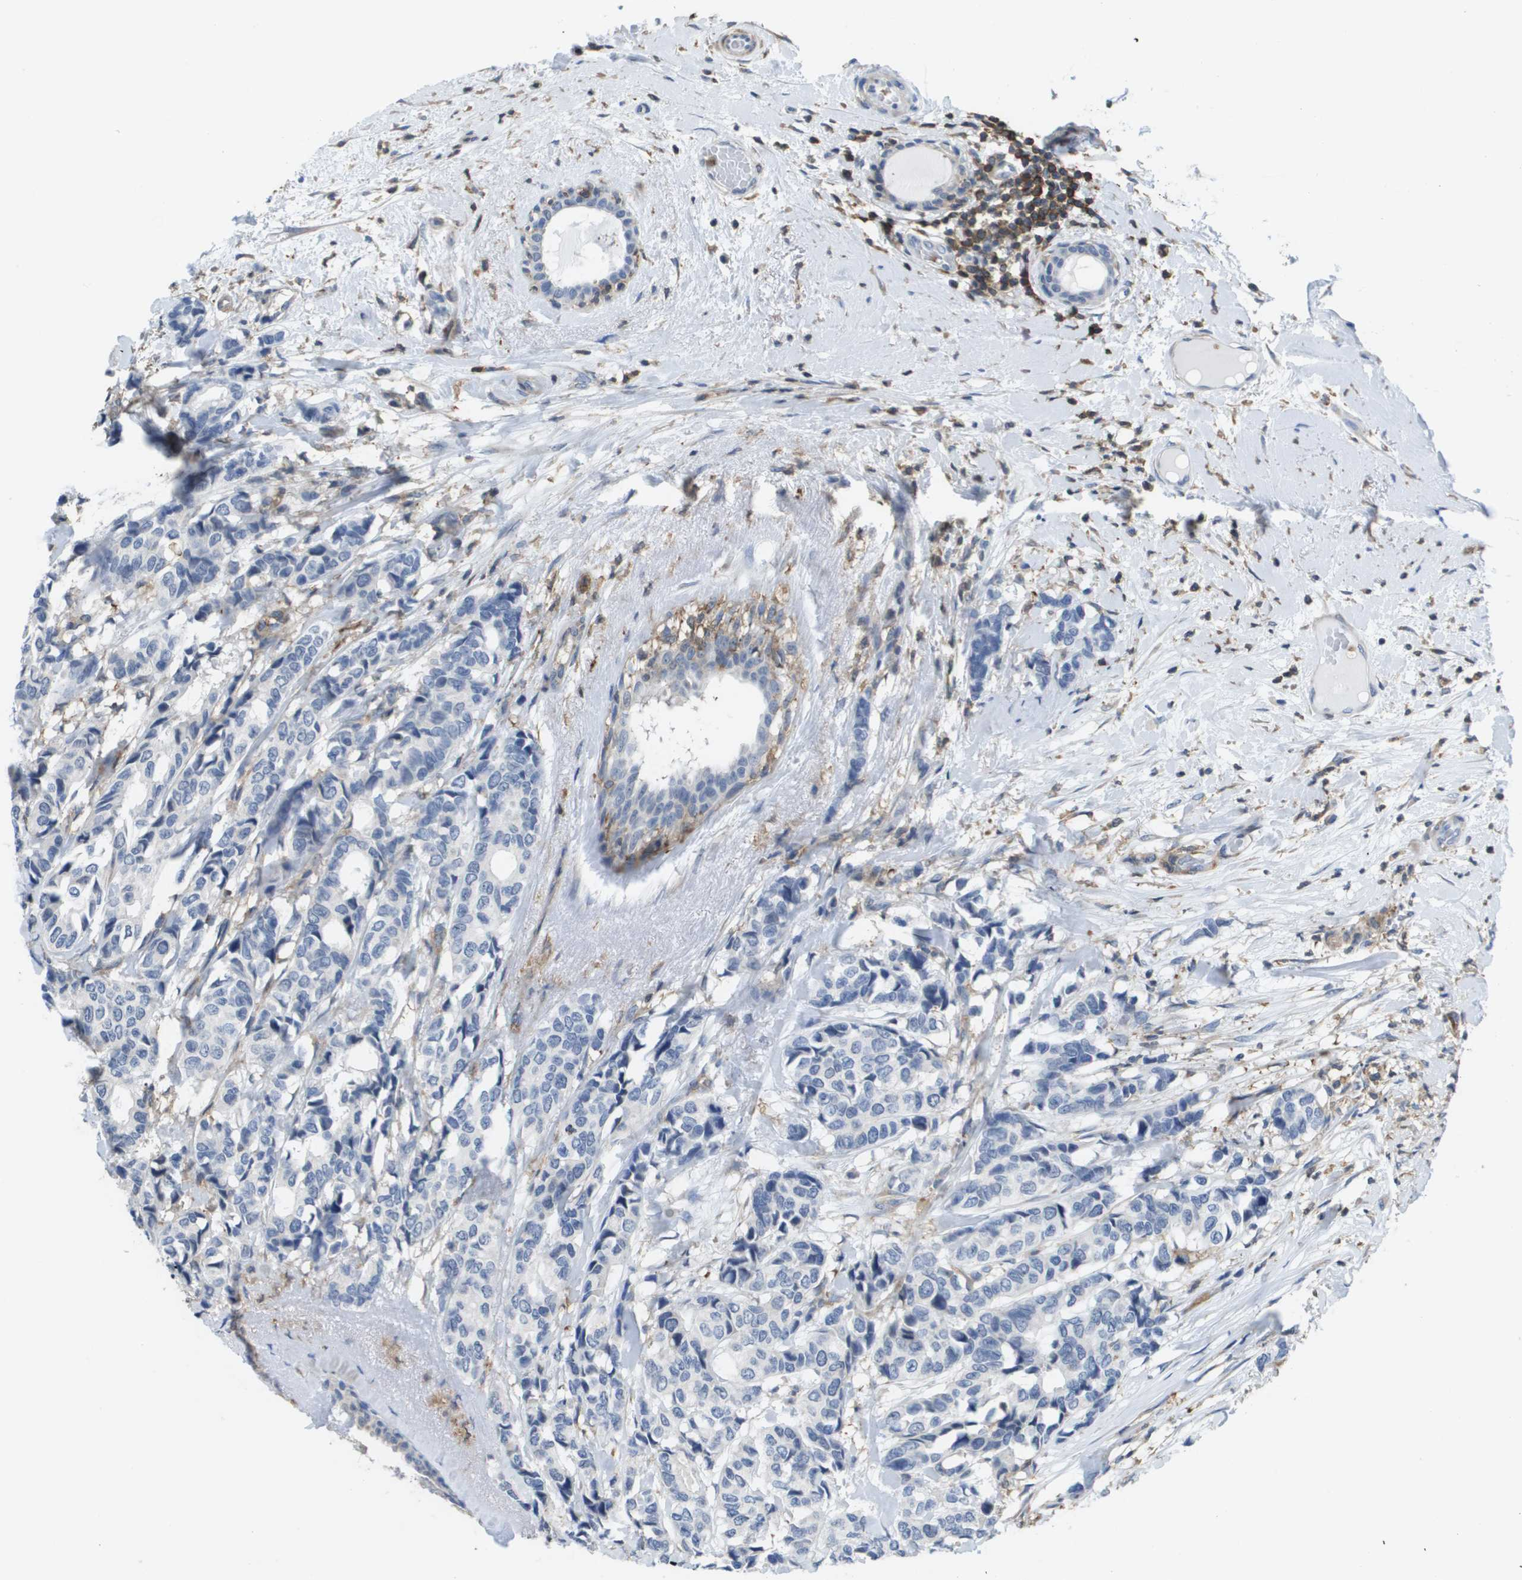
{"staining": {"intensity": "negative", "quantity": "none", "location": "none"}, "tissue": "breast cancer", "cell_type": "Tumor cells", "image_type": "cancer", "snomed": [{"axis": "morphology", "description": "Duct carcinoma"}, {"axis": "topography", "description": "Breast"}], "caption": "DAB immunohistochemical staining of intraductal carcinoma (breast) demonstrates no significant expression in tumor cells.", "gene": "RCSD1", "patient": {"sex": "female", "age": 87}}